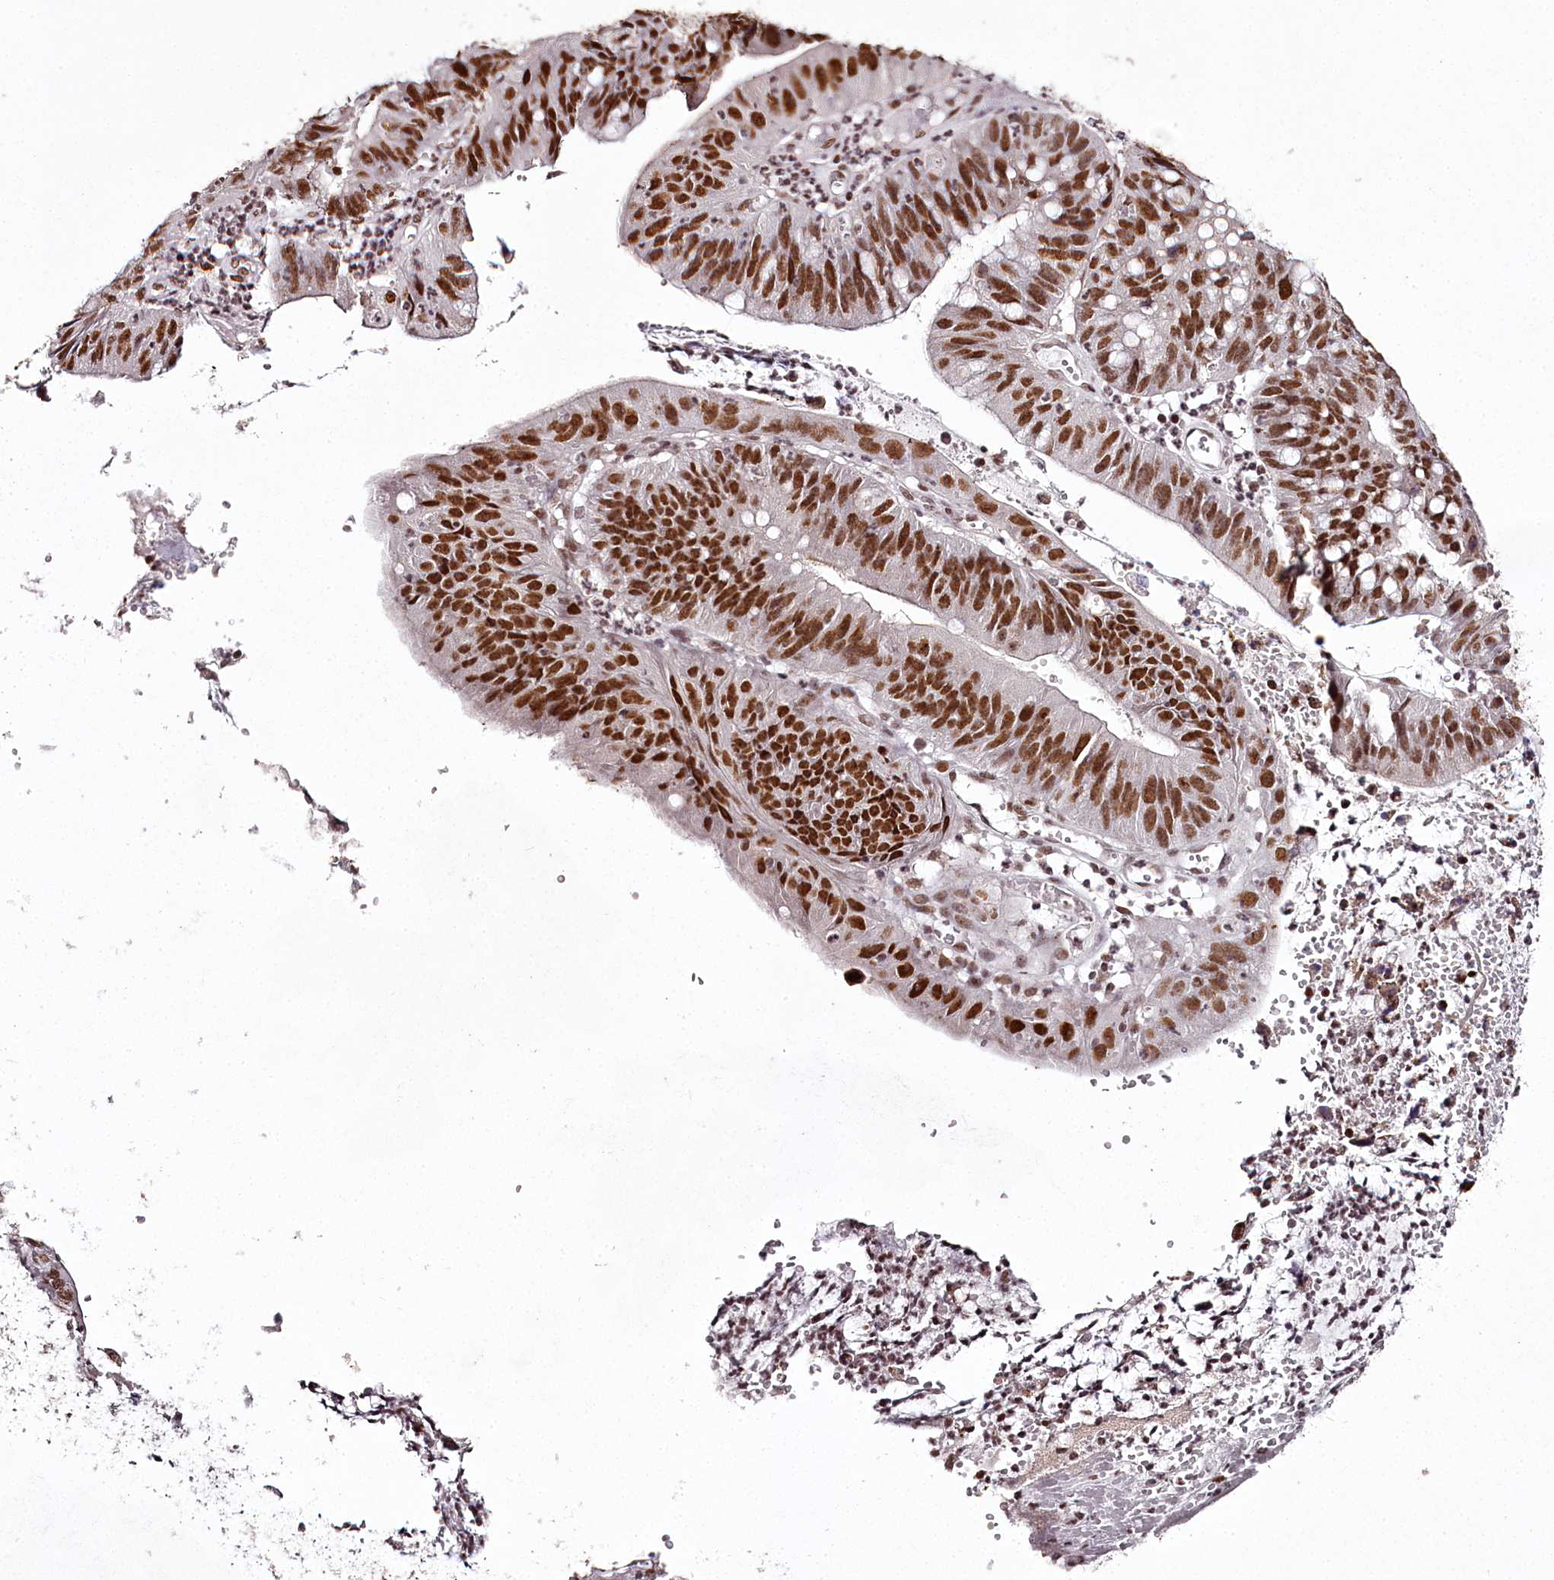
{"staining": {"intensity": "strong", "quantity": ">75%", "location": "nuclear"}, "tissue": "stomach cancer", "cell_type": "Tumor cells", "image_type": "cancer", "snomed": [{"axis": "morphology", "description": "Adenocarcinoma, NOS"}, {"axis": "topography", "description": "Stomach"}], "caption": "Brown immunohistochemical staining in adenocarcinoma (stomach) demonstrates strong nuclear expression in approximately >75% of tumor cells.", "gene": "PSPC1", "patient": {"sex": "male", "age": 59}}